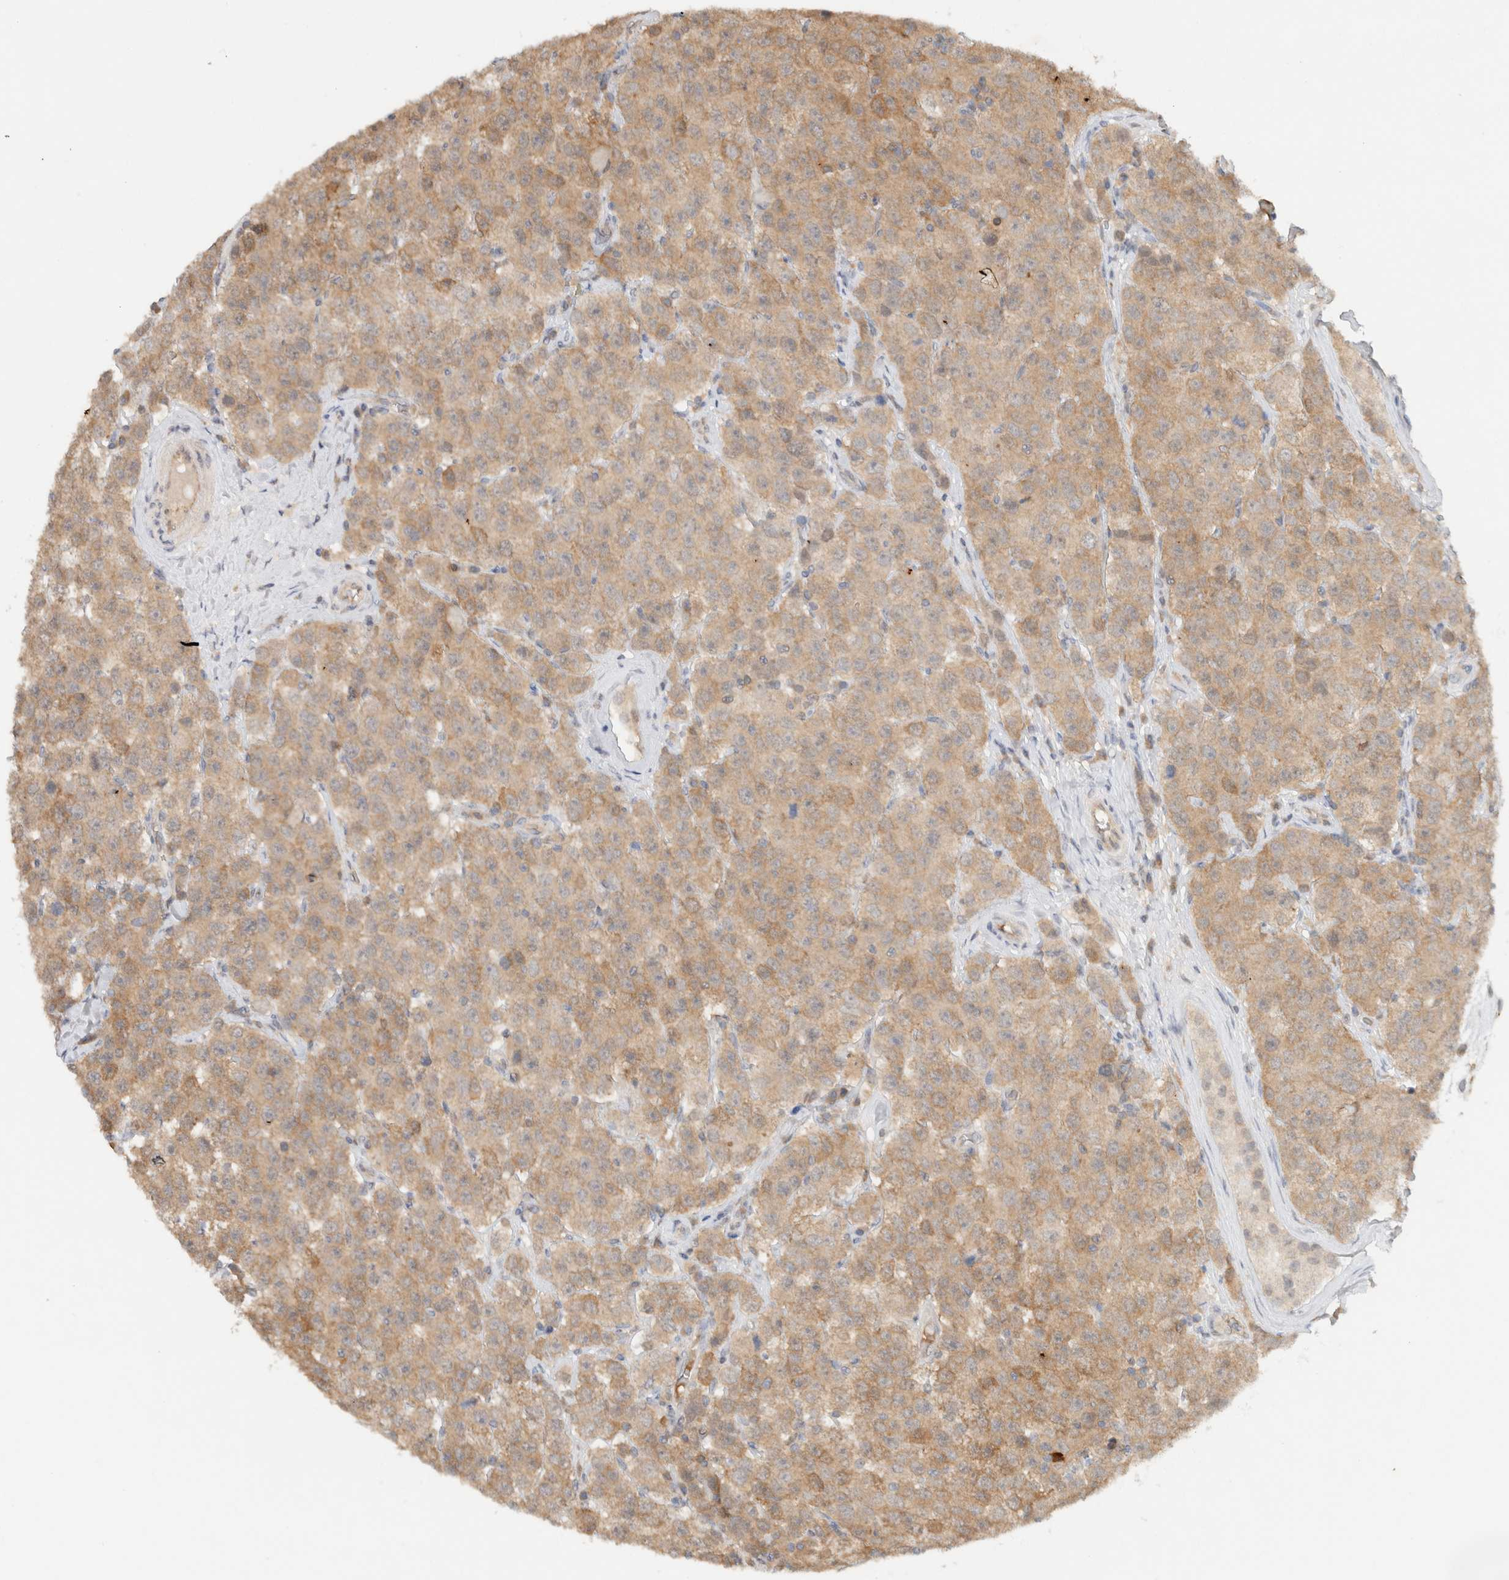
{"staining": {"intensity": "moderate", "quantity": ">75%", "location": "cytoplasmic/membranous"}, "tissue": "testis cancer", "cell_type": "Tumor cells", "image_type": "cancer", "snomed": [{"axis": "morphology", "description": "Seminoma, NOS"}, {"axis": "morphology", "description": "Carcinoma, Embryonal, NOS"}, {"axis": "topography", "description": "Testis"}], "caption": "A brown stain highlights moderate cytoplasmic/membranous expression of a protein in testis cancer tumor cells. Nuclei are stained in blue.", "gene": "CA13", "patient": {"sex": "male", "age": 28}}